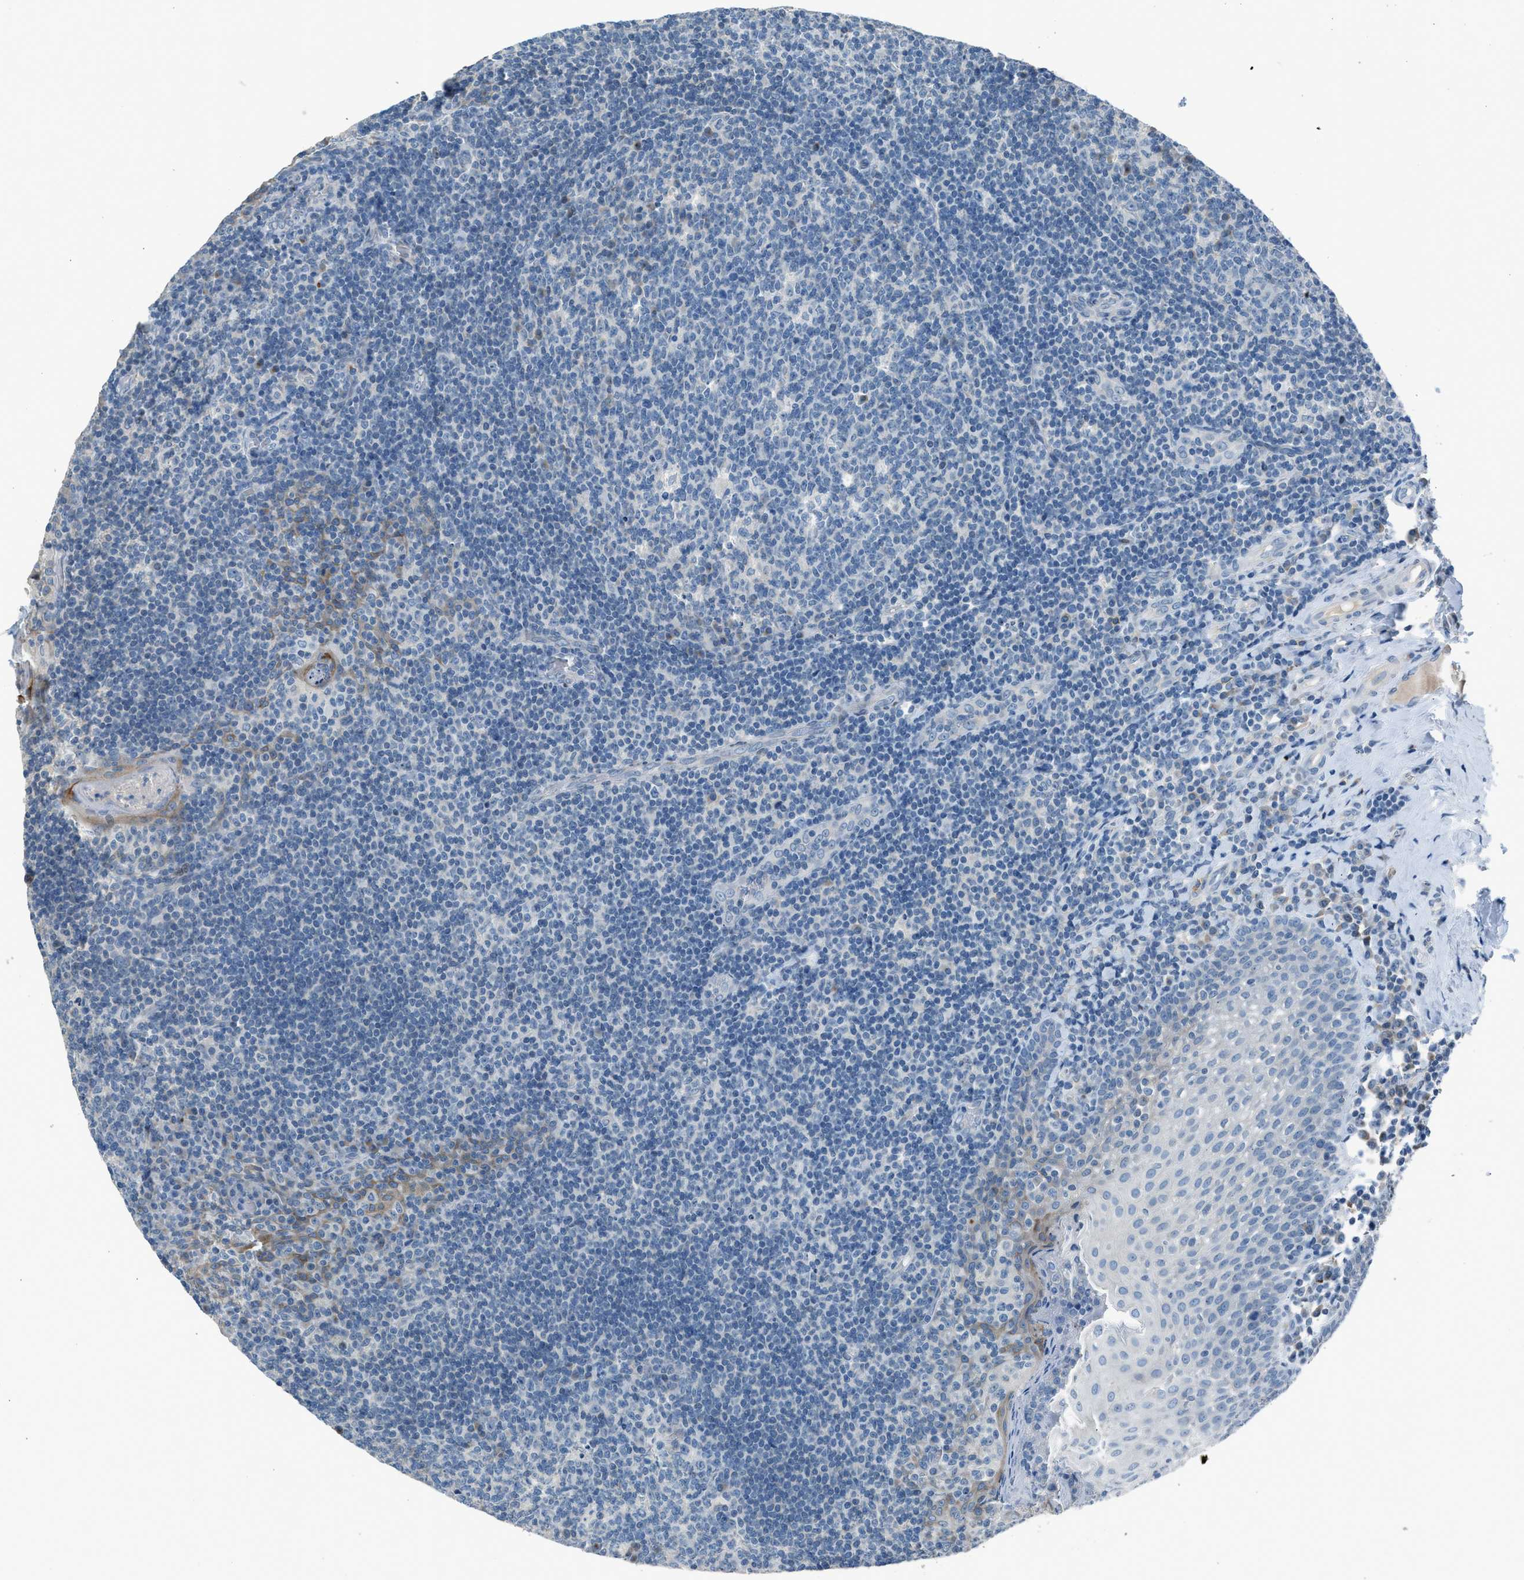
{"staining": {"intensity": "negative", "quantity": "none", "location": "none"}, "tissue": "tonsil", "cell_type": "Germinal center cells", "image_type": "normal", "snomed": [{"axis": "morphology", "description": "Normal tissue, NOS"}, {"axis": "topography", "description": "Tonsil"}], "caption": "Human tonsil stained for a protein using immunohistochemistry demonstrates no positivity in germinal center cells.", "gene": "RNF41", "patient": {"sex": "male", "age": 17}}